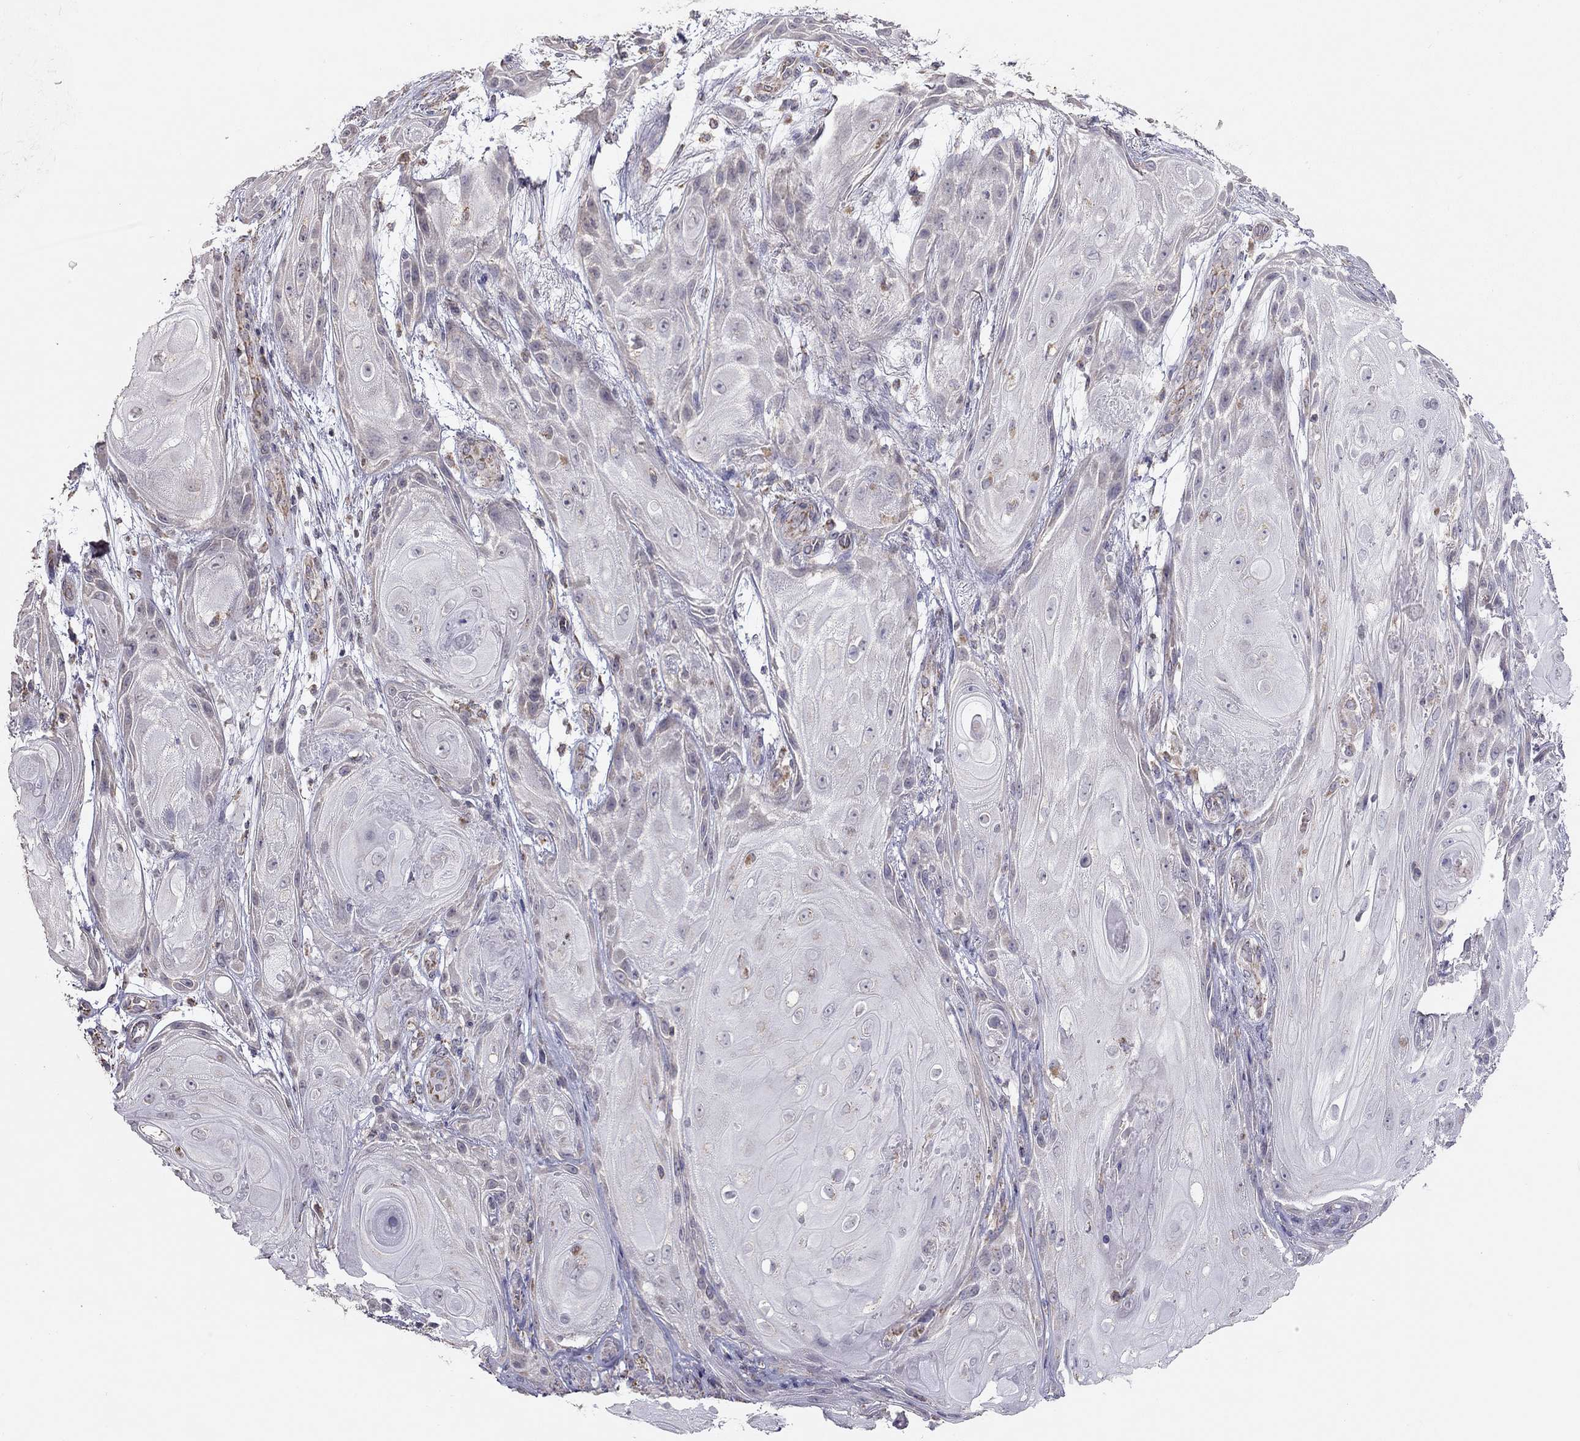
{"staining": {"intensity": "negative", "quantity": "none", "location": "none"}, "tissue": "skin cancer", "cell_type": "Tumor cells", "image_type": "cancer", "snomed": [{"axis": "morphology", "description": "Squamous cell carcinoma, NOS"}, {"axis": "topography", "description": "Skin"}], "caption": "The immunohistochemistry (IHC) histopathology image has no significant expression in tumor cells of squamous cell carcinoma (skin) tissue.", "gene": "LRIT3", "patient": {"sex": "male", "age": 62}}